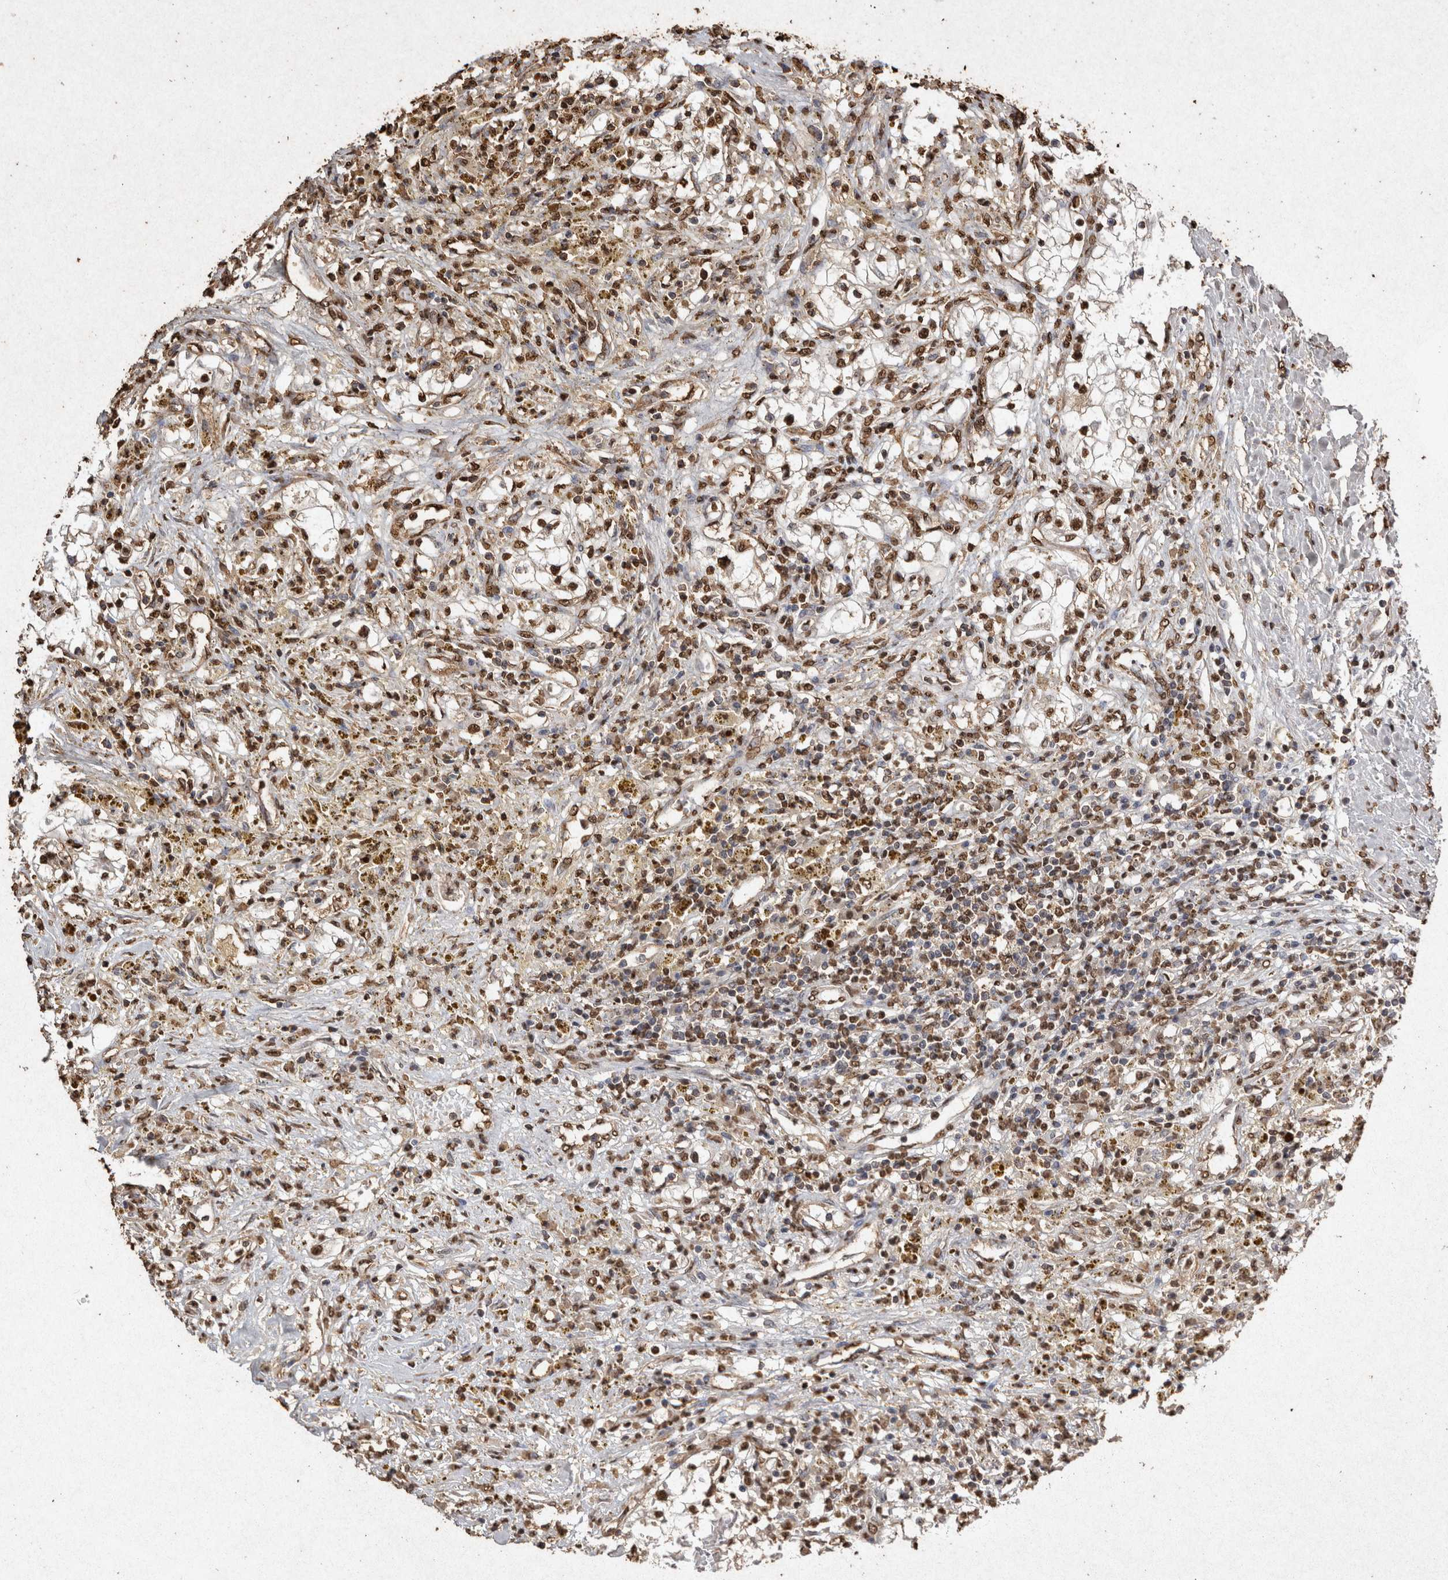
{"staining": {"intensity": "moderate", "quantity": ">75%", "location": "nuclear"}, "tissue": "renal cancer", "cell_type": "Tumor cells", "image_type": "cancer", "snomed": [{"axis": "morphology", "description": "Adenocarcinoma, NOS"}, {"axis": "topography", "description": "Kidney"}], "caption": "Moderate nuclear expression is seen in about >75% of tumor cells in renal cancer (adenocarcinoma).", "gene": "FSTL3", "patient": {"sex": "male", "age": 68}}